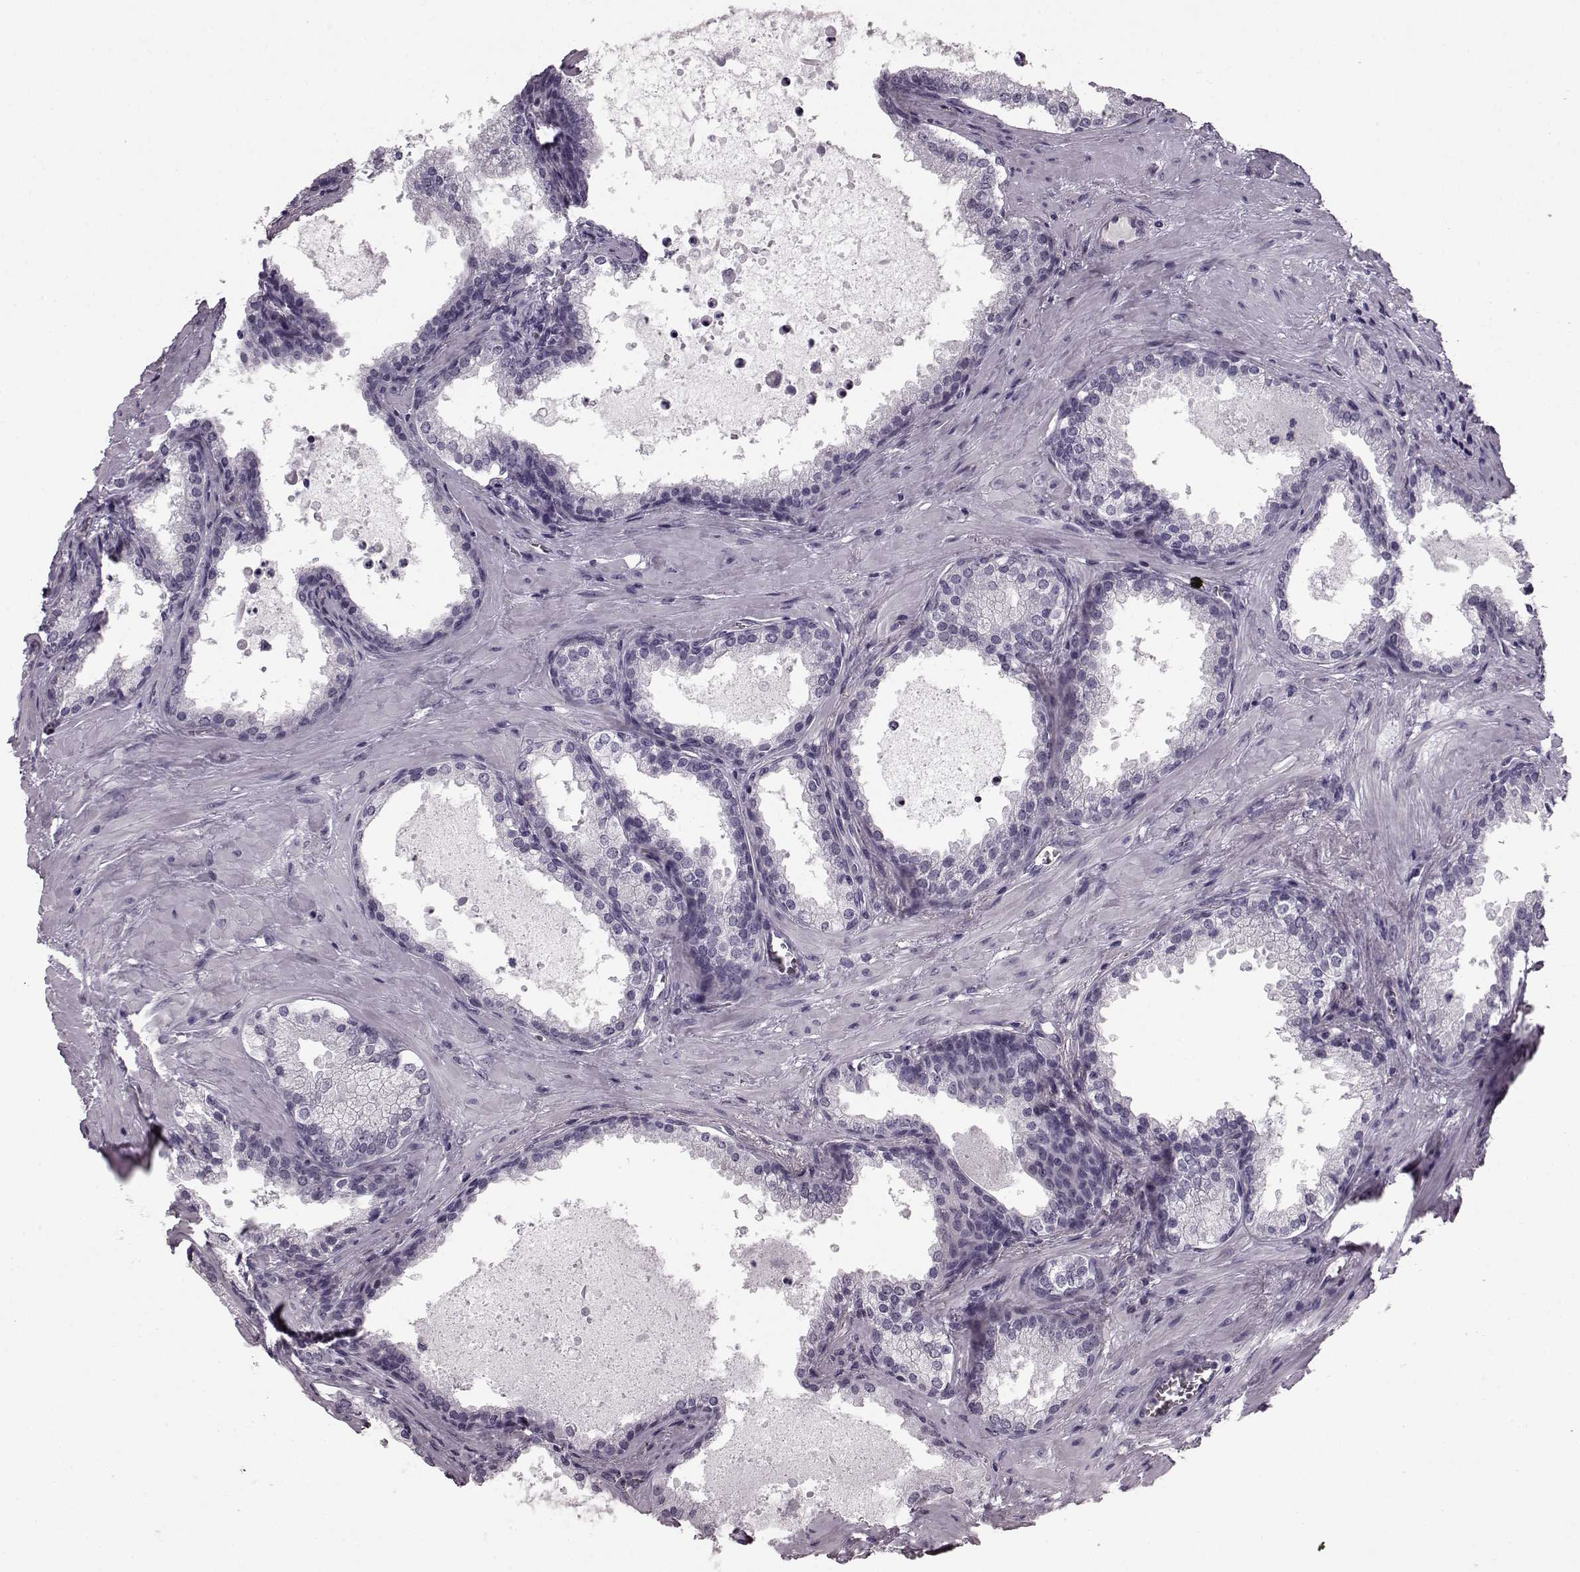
{"staining": {"intensity": "negative", "quantity": "none", "location": "none"}, "tissue": "prostate cancer", "cell_type": "Tumor cells", "image_type": "cancer", "snomed": [{"axis": "morphology", "description": "Adenocarcinoma, Low grade"}, {"axis": "topography", "description": "Prostate"}], "caption": "Tumor cells show no significant protein expression in adenocarcinoma (low-grade) (prostate). (DAB (3,3'-diaminobenzidine) immunohistochemistry (IHC) visualized using brightfield microscopy, high magnification).", "gene": "PRPH2", "patient": {"sex": "male", "age": 56}}